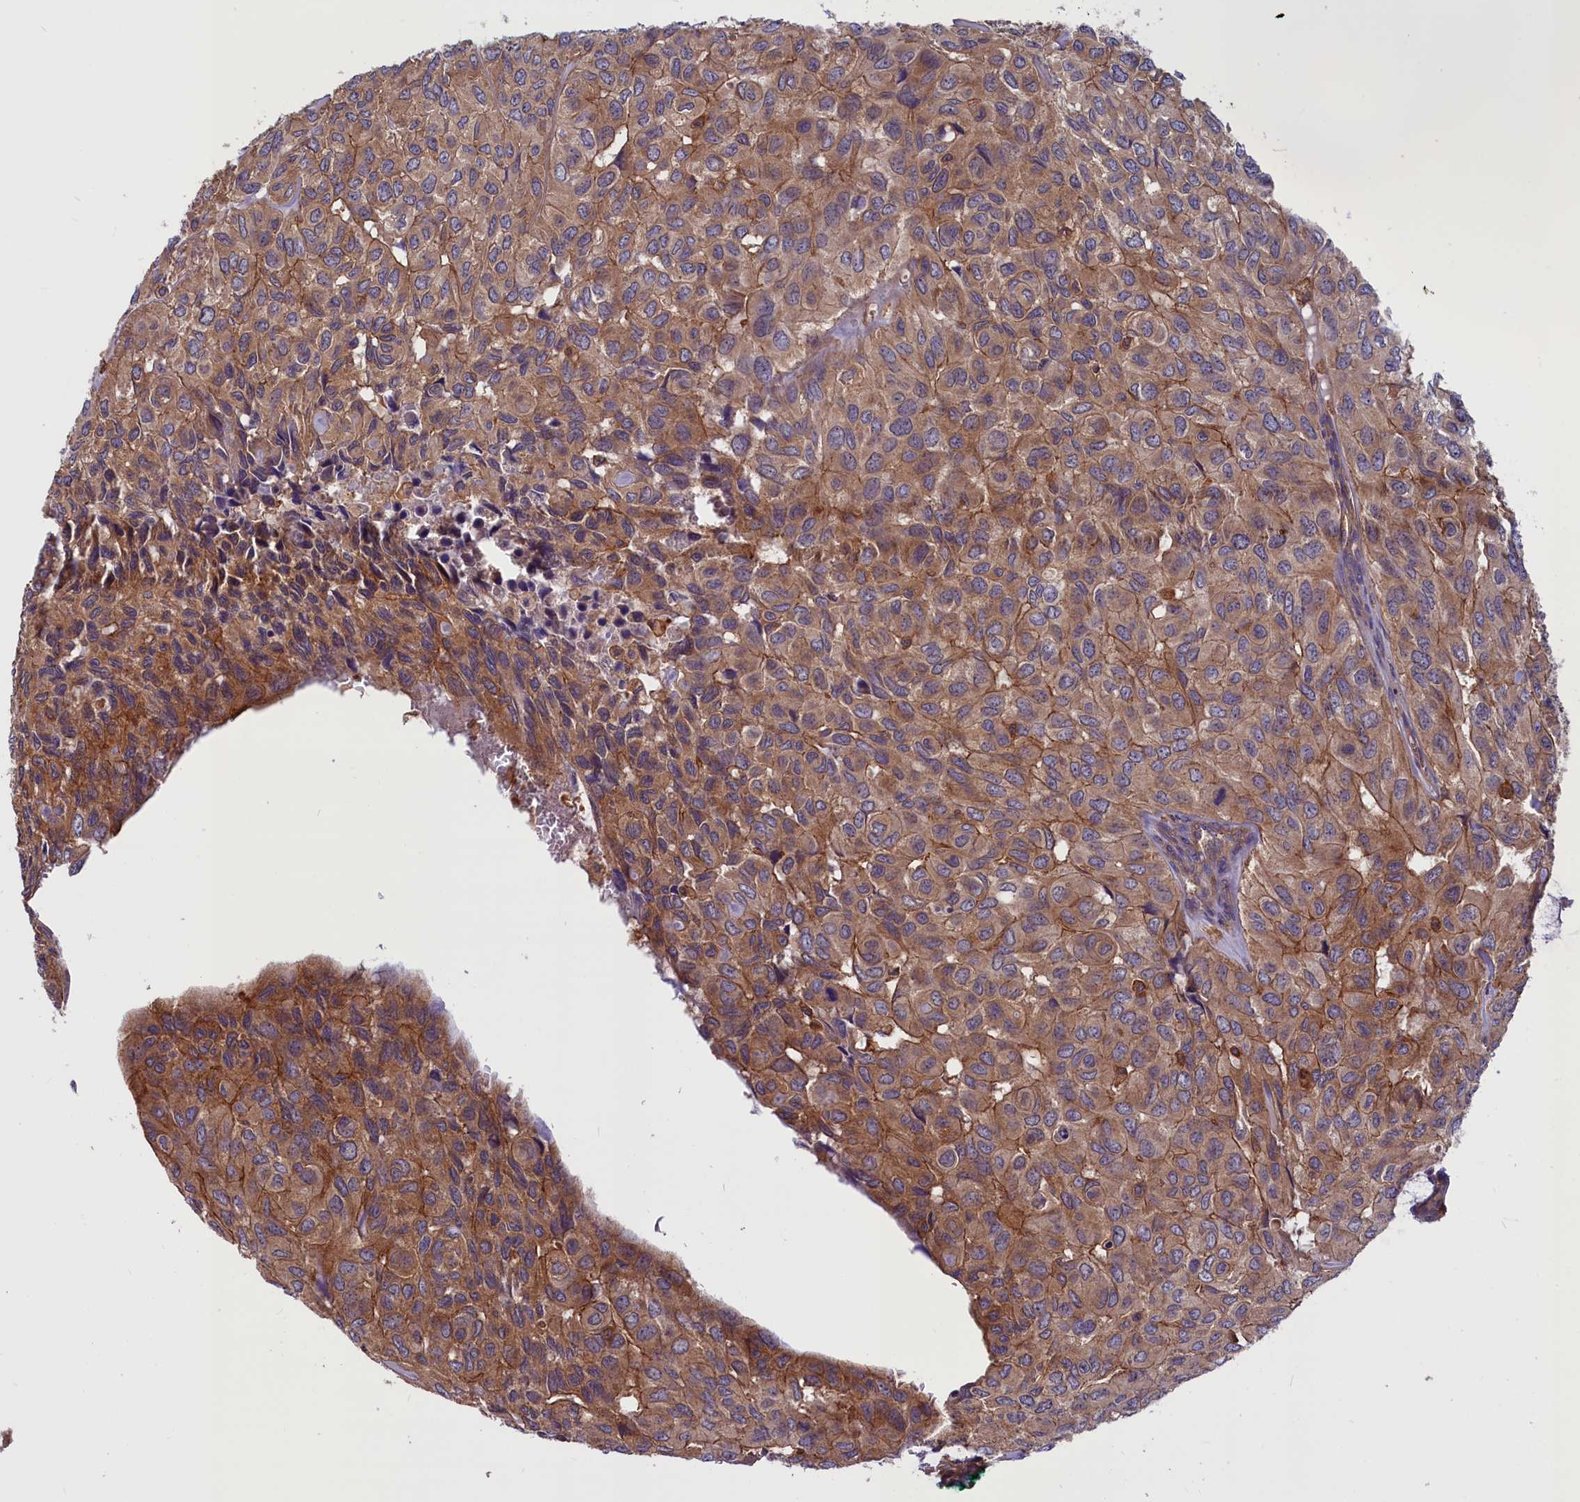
{"staining": {"intensity": "moderate", "quantity": ">75%", "location": "cytoplasmic/membranous"}, "tissue": "head and neck cancer", "cell_type": "Tumor cells", "image_type": "cancer", "snomed": [{"axis": "morphology", "description": "Adenocarcinoma, NOS"}, {"axis": "topography", "description": "Salivary gland, NOS"}, {"axis": "topography", "description": "Head-Neck"}], "caption": "Immunohistochemical staining of human head and neck cancer demonstrates medium levels of moderate cytoplasmic/membranous protein positivity in about >75% of tumor cells. (DAB IHC with brightfield microscopy, high magnification).", "gene": "MYO9B", "patient": {"sex": "female", "age": 76}}